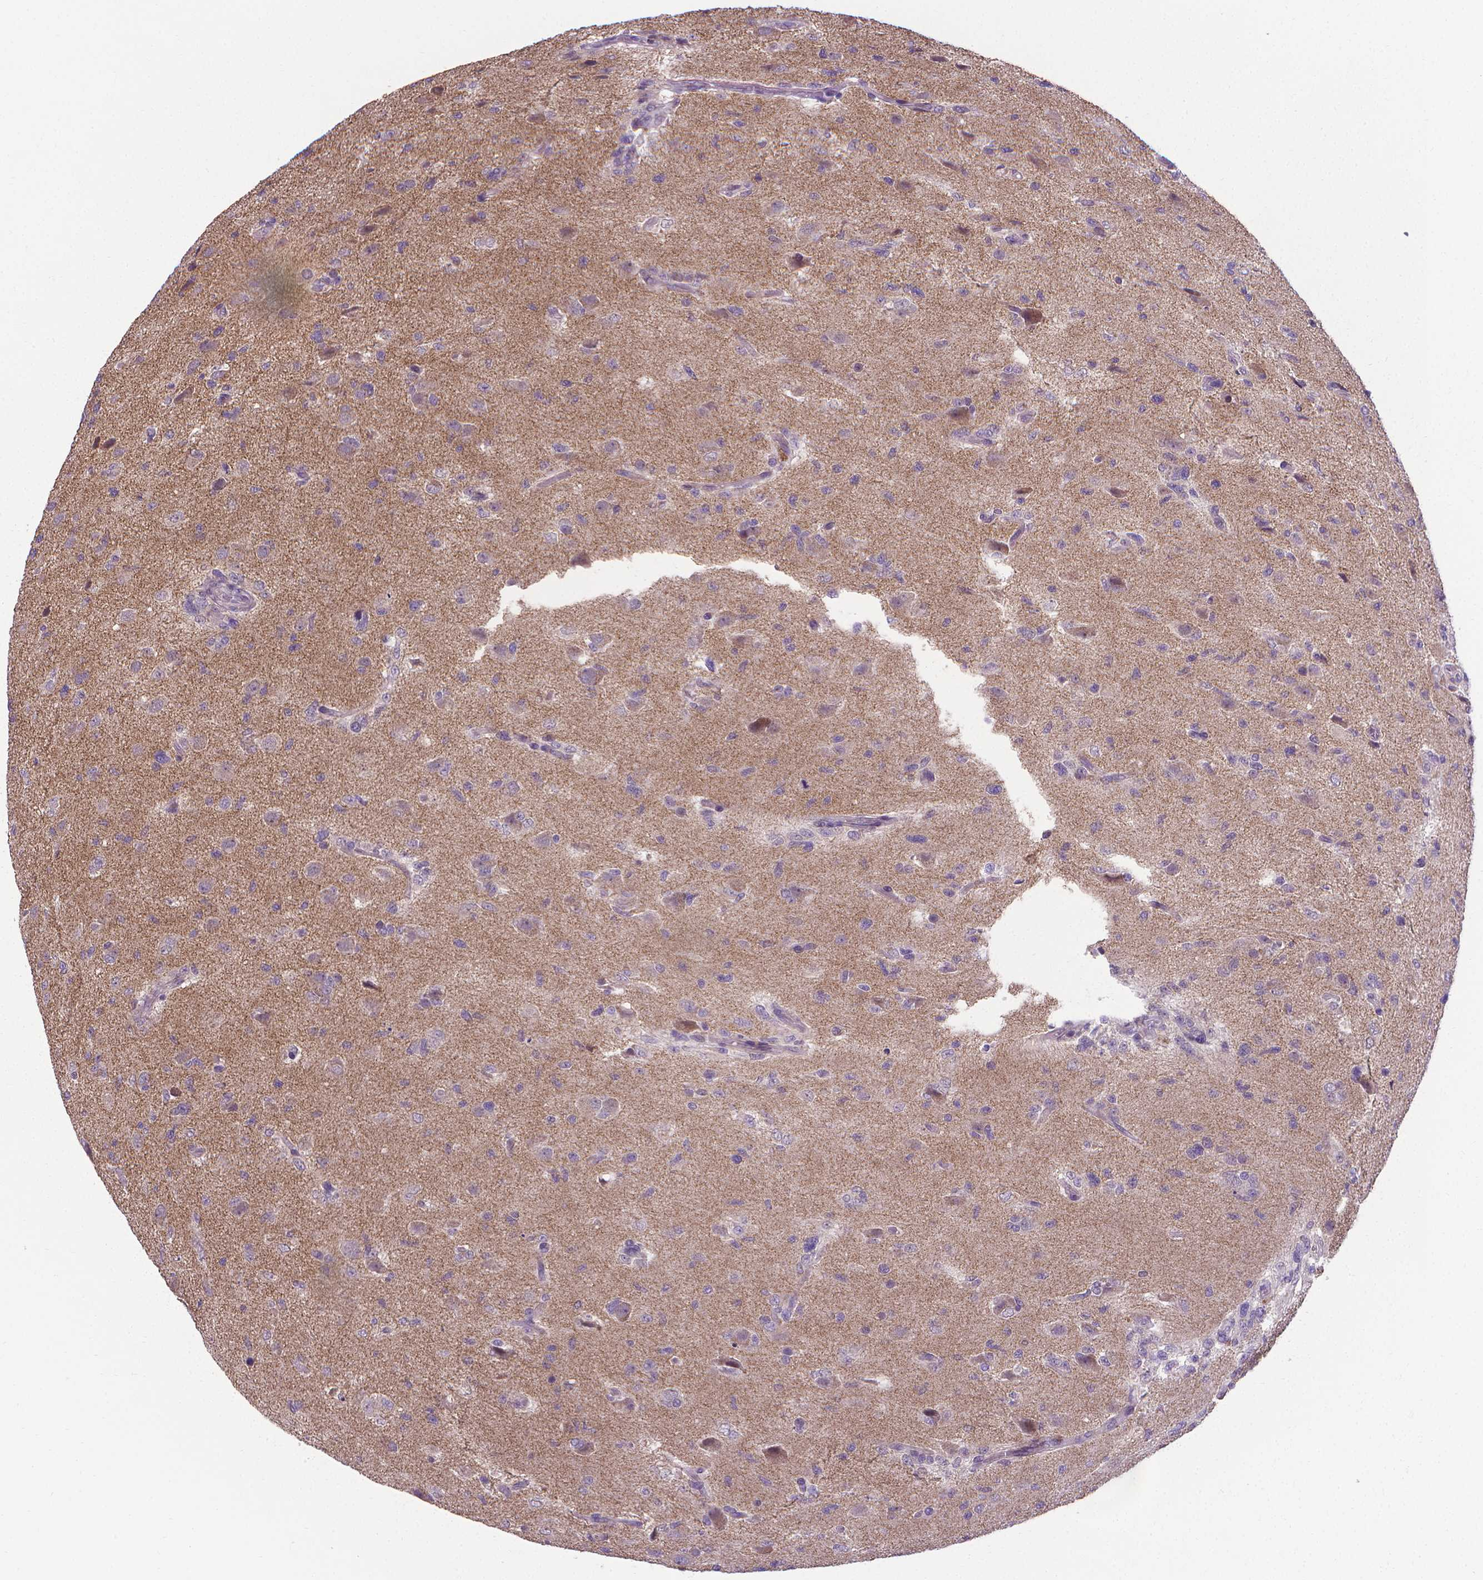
{"staining": {"intensity": "negative", "quantity": "none", "location": "none"}, "tissue": "glioma", "cell_type": "Tumor cells", "image_type": "cancer", "snomed": [{"axis": "morphology", "description": "Glioma, malignant, High grade"}, {"axis": "topography", "description": "Brain"}], "caption": "Tumor cells are negative for protein expression in human malignant high-grade glioma.", "gene": "GPR63", "patient": {"sex": "male", "age": 68}}